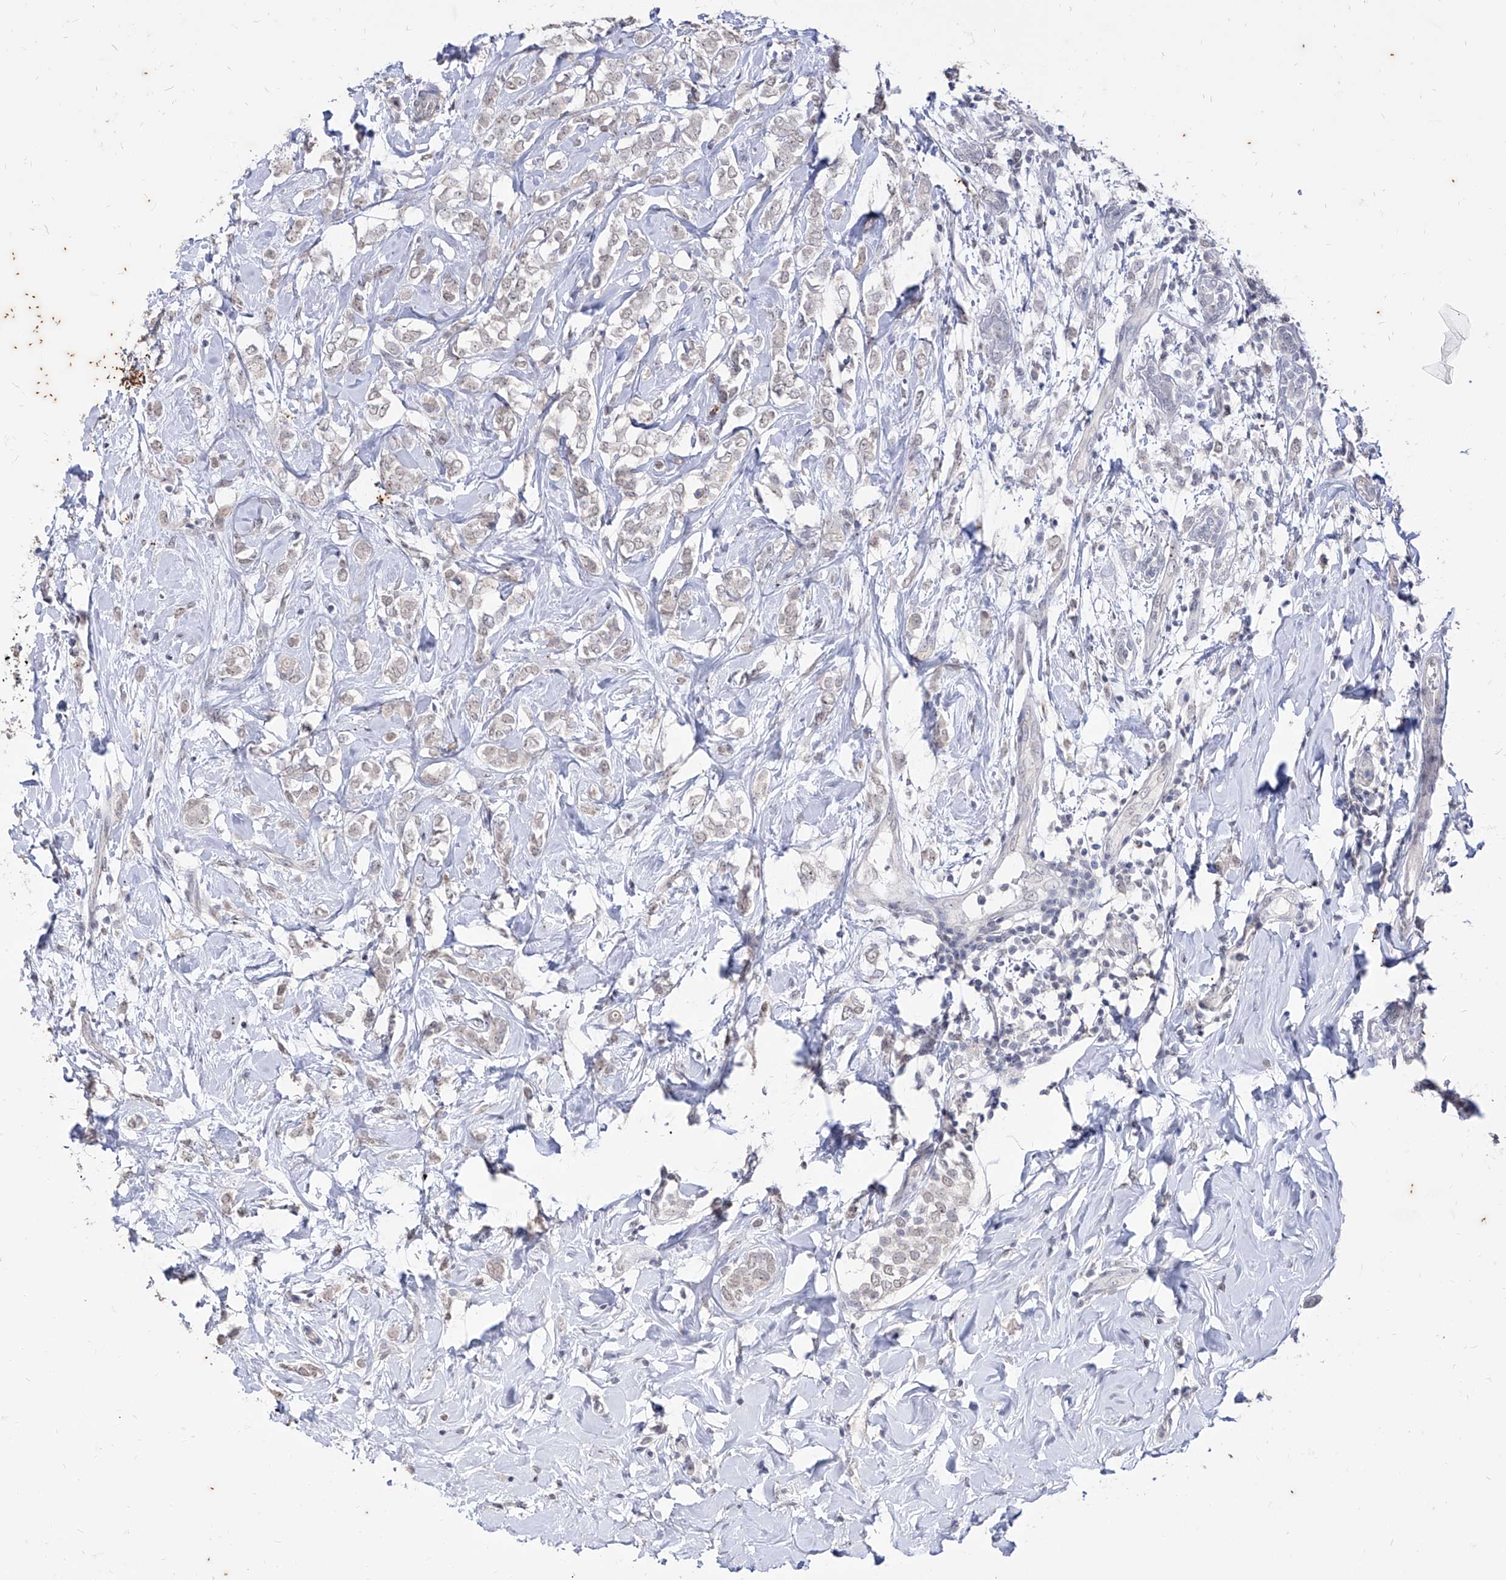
{"staining": {"intensity": "weak", "quantity": "<25%", "location": "nuclear"}, "tissue": "breast cancer", "cell_type": "Tumor cells", "image_type": "cancer", "snomed": [{"axis": "morphology", "description": "Normal tissue, NOS"}, {"axis": "morphology", "description": "Lobular carcinoma"}, {"axis": "topography", "description": "Breast"}], "caption": "An image of human lobular carcinoma (breast) is negative for staining in tumor cells. Nuclei are stained in blue.", "gene": "PHF20L1", "patient": {"sex": "female", "age": 47}}